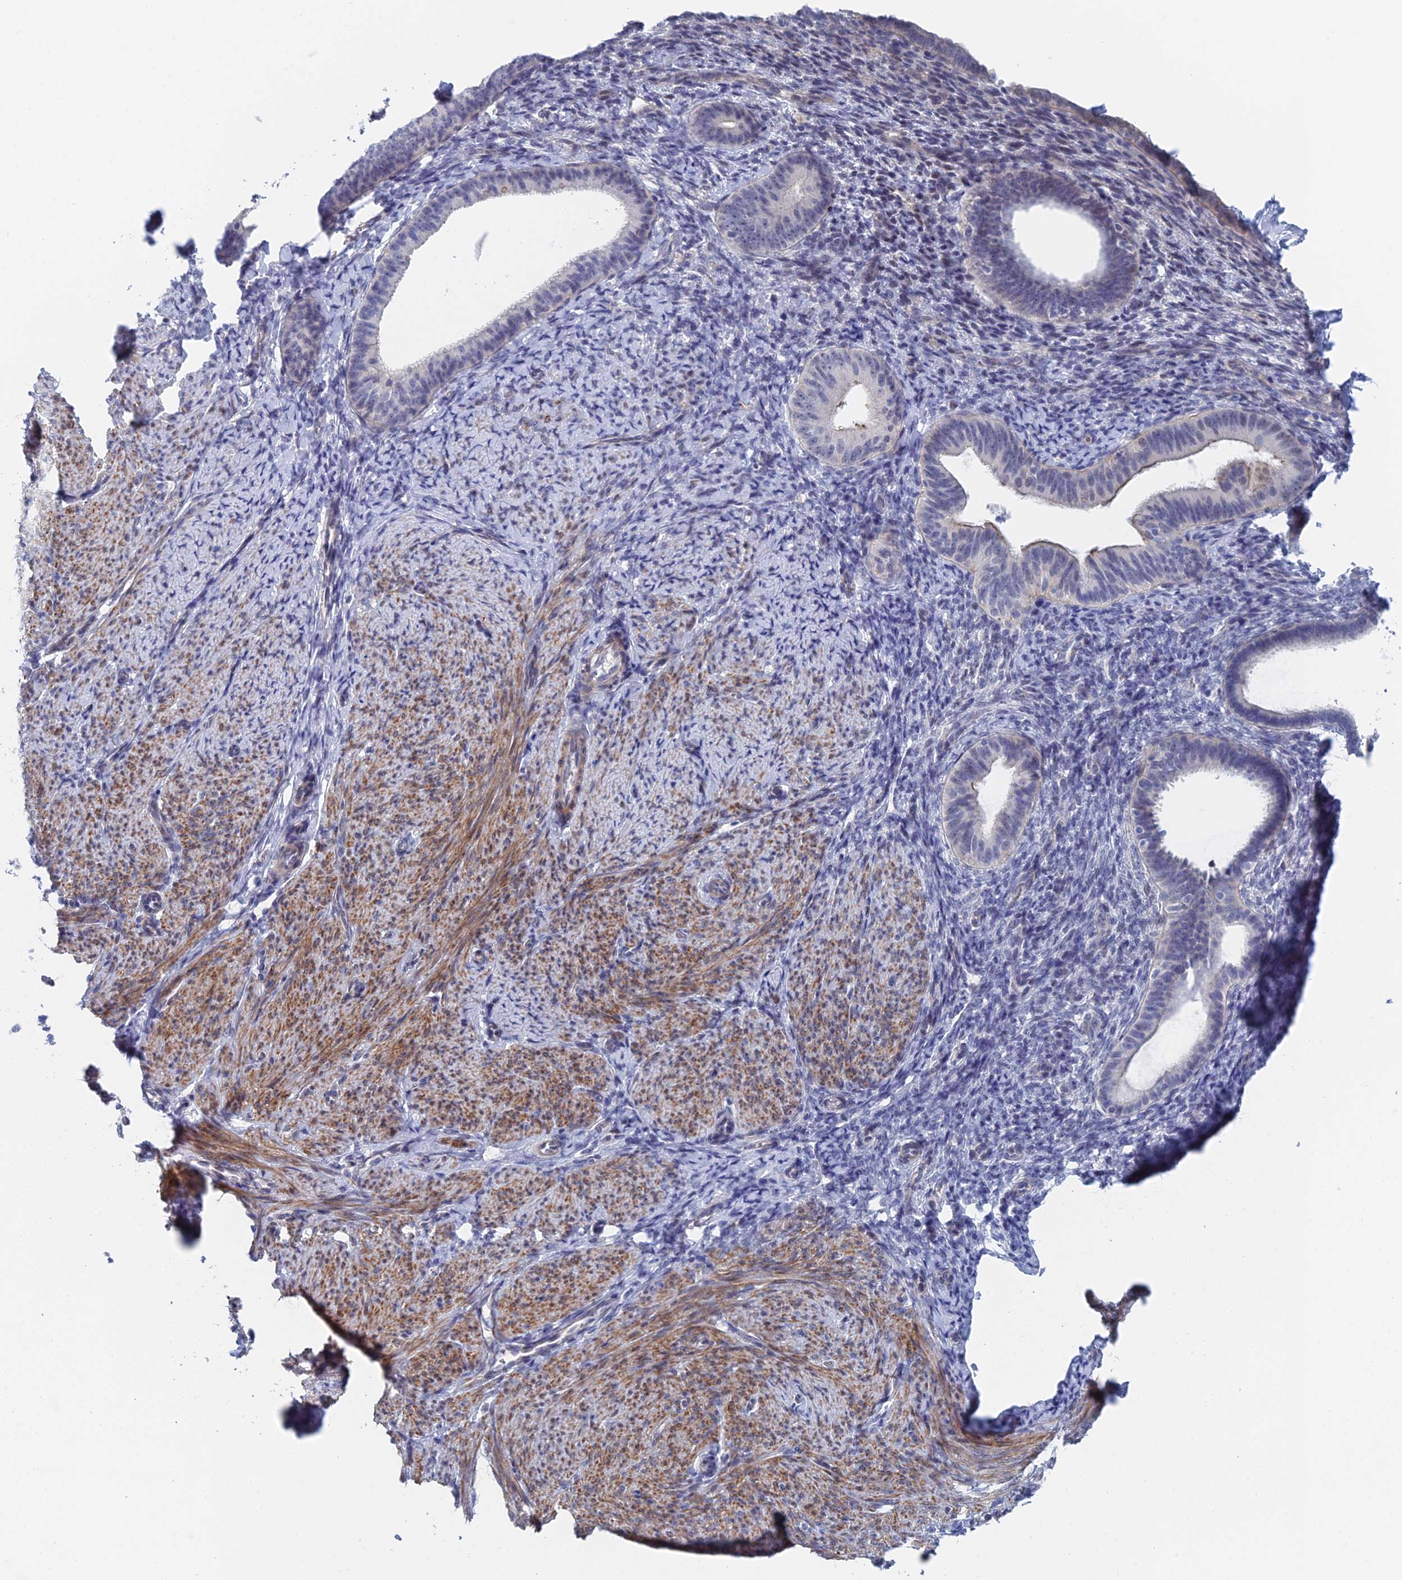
{"staining": {"intensity": "negative", "quantity": "none", "location": "none"}, "tissue": "endometrium", "cell_type": "Cells in endometrial stroma", "image_type": "normal", "snomed": [{"axis": "morphology", "description": "Normal tissue, NOS"}, {"axis": "topography", "description": "Endometrium"}], "caption": "This is an IHC micrograph of unremarkable endometrium. There is no positivity in cells in endometrial stroma.", "gene": "GMNC", "patient": {"sex": "female", "age": 65}}